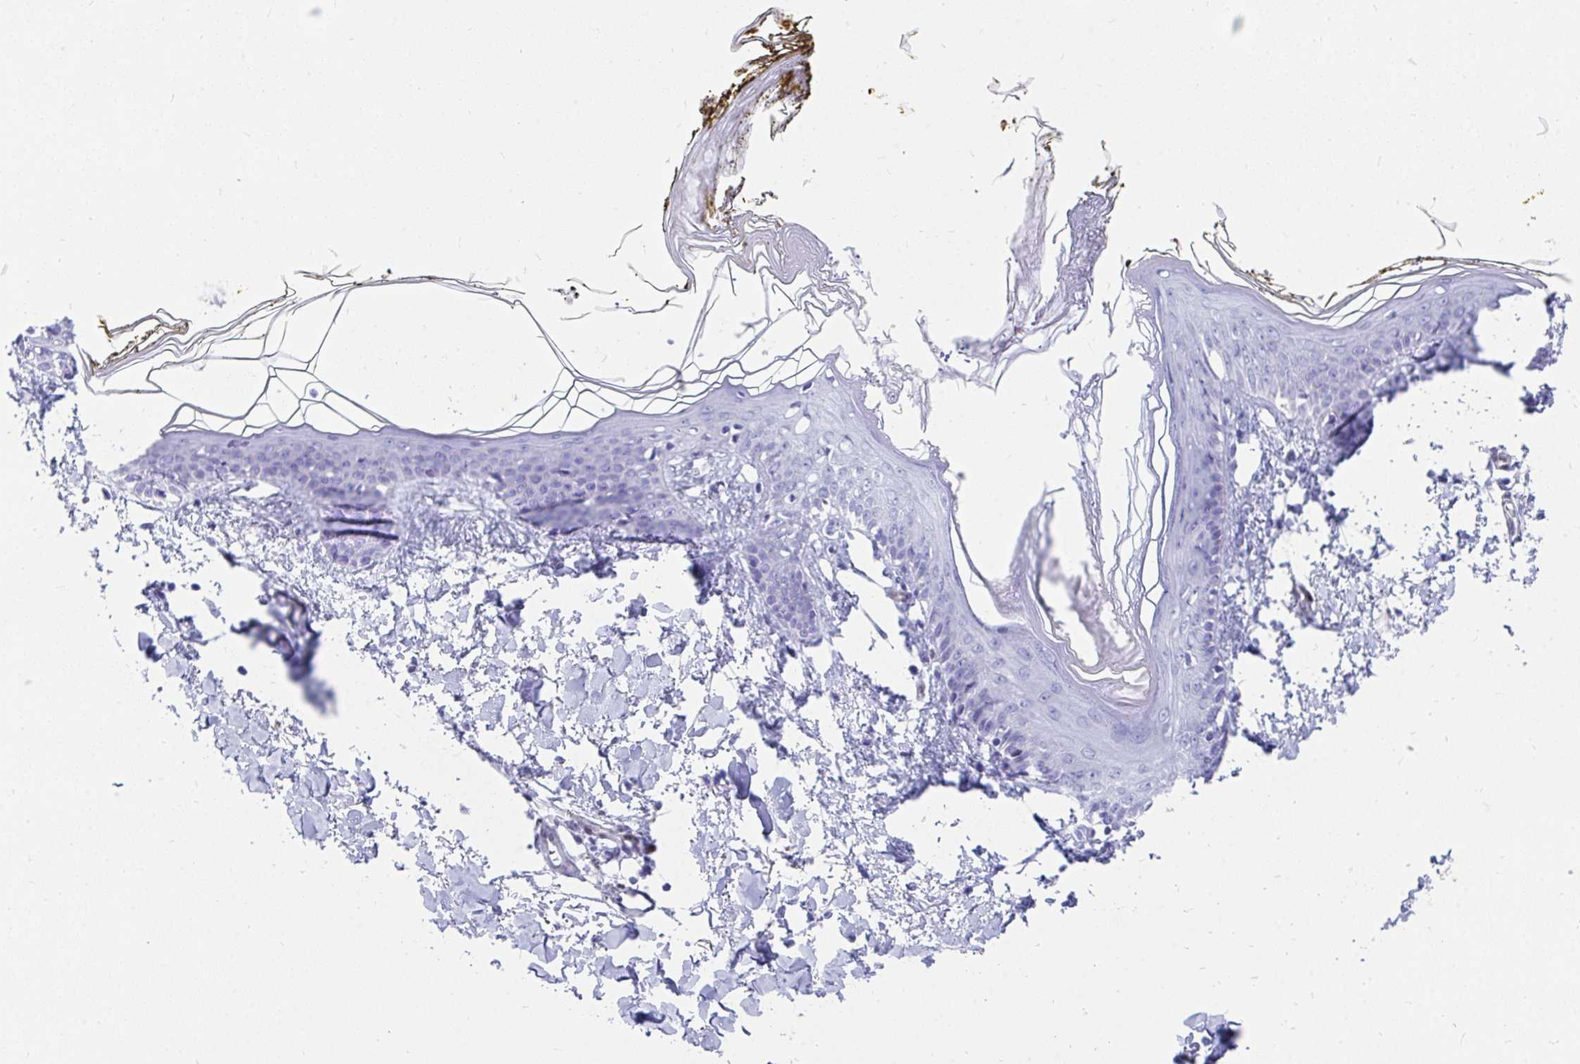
{"staining": {"intensity": "negative", "quantity": "none", "location": "none"}, "tissue": "skin", "cell_type": "Fibroblasts", "image_type": "normal", "snomed": [{"axis": "morphology", "description": "Normal tissue, NOS"}, {"axis": "topography", "description": "Skin"}], "caption": "Fibroblasts show no significant staining in benign skin. The staining was performed using DAB to visualize the protein expression in brown, while the nuclei were stained in blue with hematoxylin (Magnification: 20x).", "gene": "RBPMS", "patient": {"sex": "female", "age": 34}}